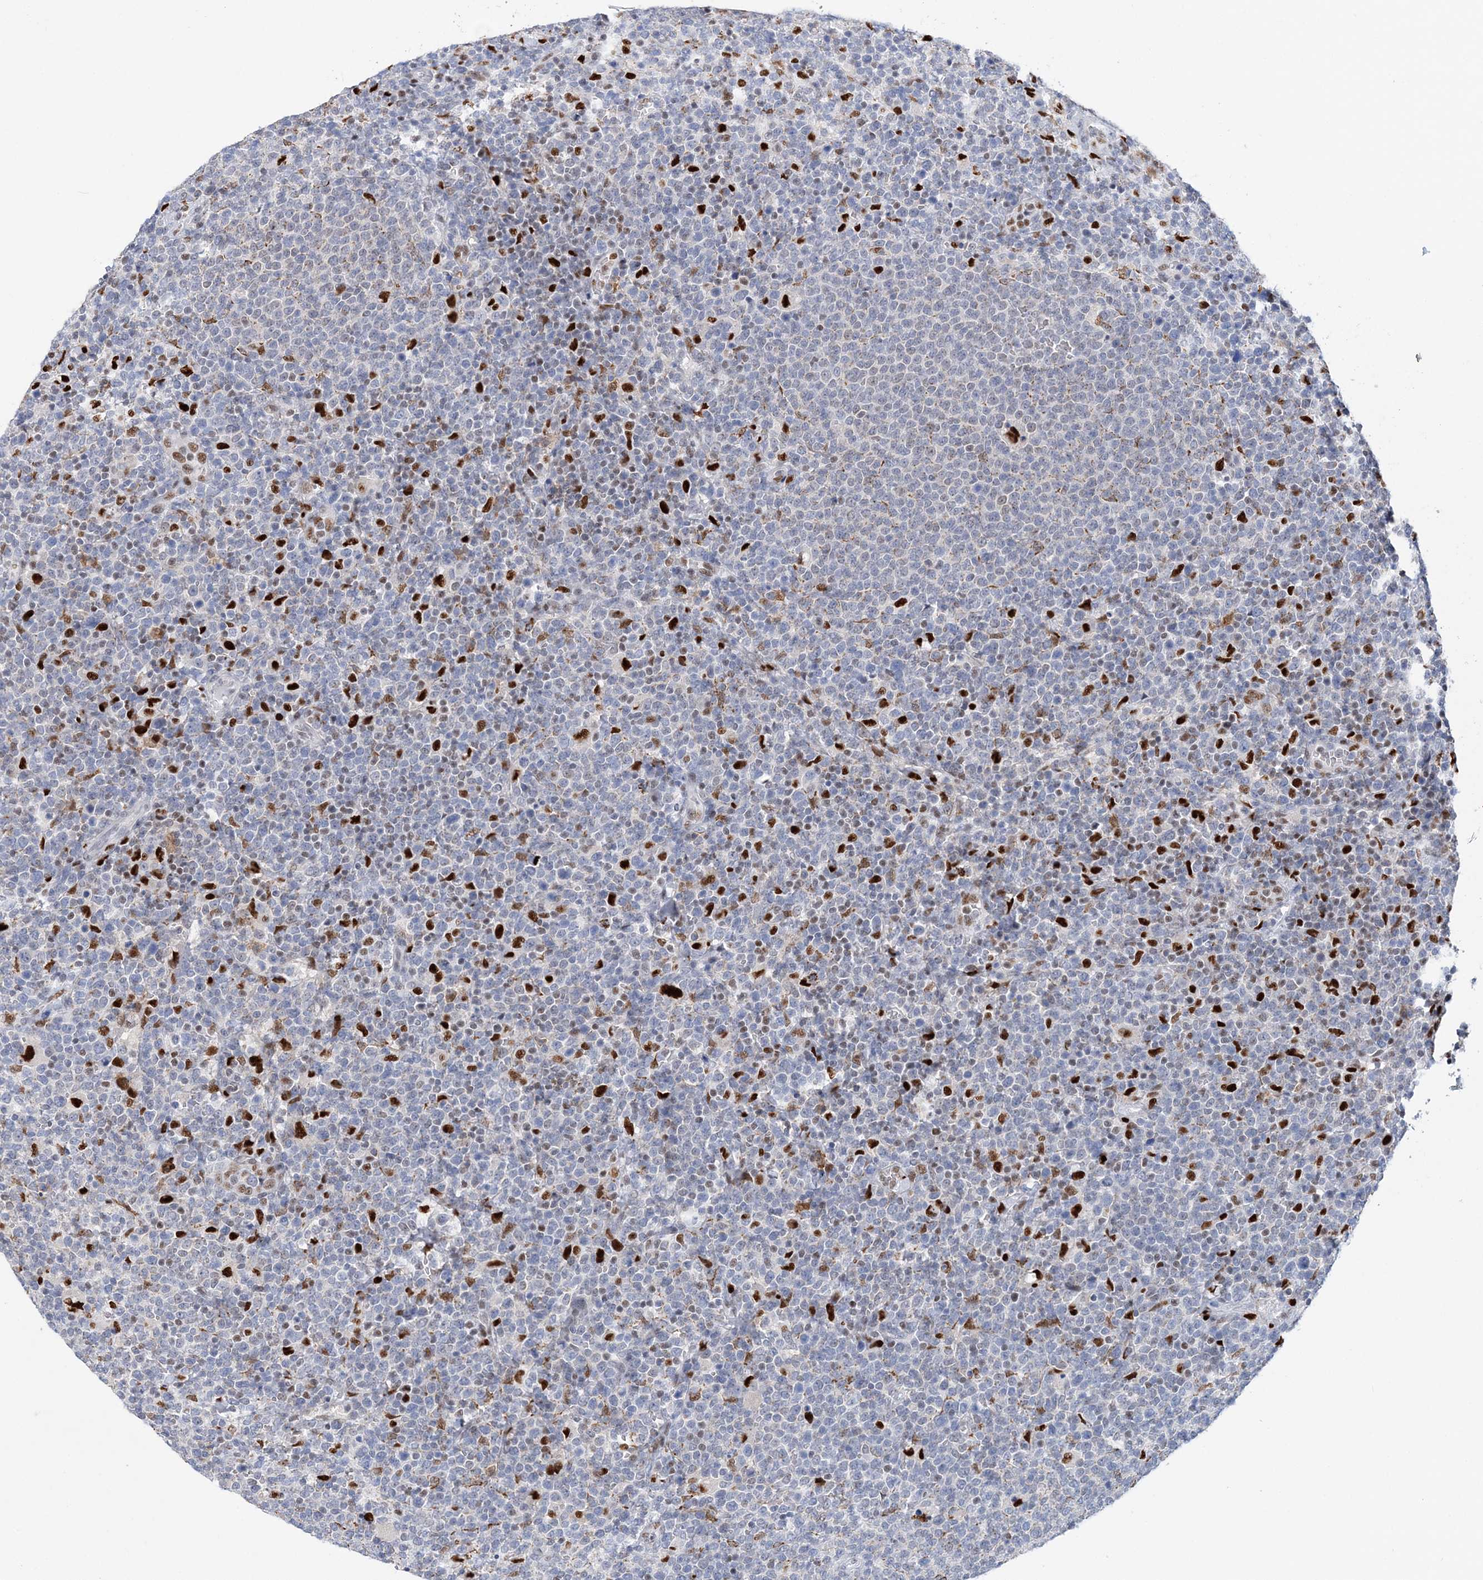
{"staining": {"intensity": "negative", "quantity": "none", "location": "none"}, "tissue": "lymphoma", "cell_type": "Tumor cells", "image_type": "cancer", "snomed": [{"axis": "morphology", "description": "Malignant lymphoma, non-Hodgkin's type, High grade"}, {"axis": "topography", "description": "Lymph node"}], "caption": "Immunohistochemical staining of human malignant lymphoma, non-Hodgkin's type (high-grade) displays no significant staining in tumor cells.", "gene": "NIT2", "patient": {"sex": "male", "age": 61}}